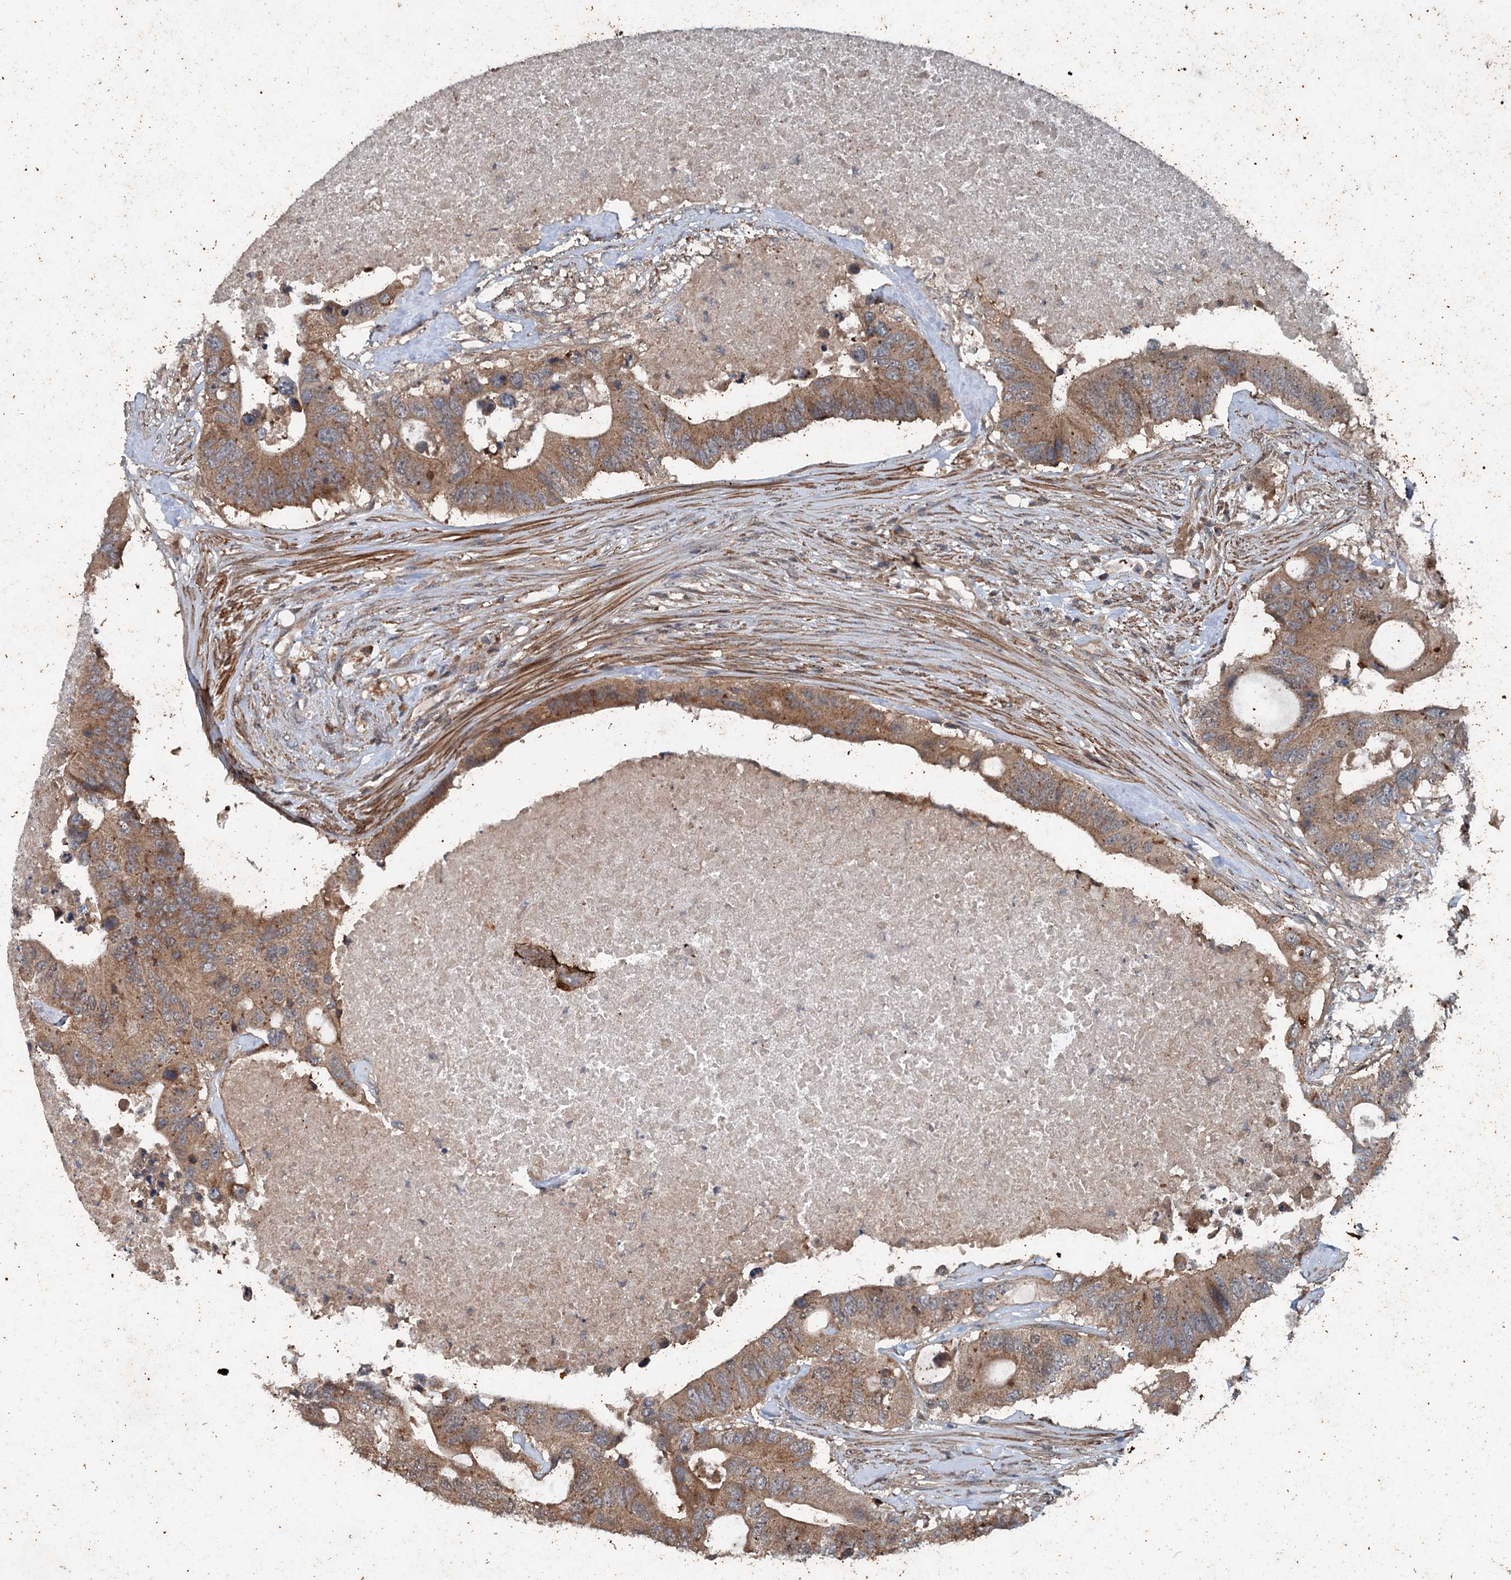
{"staining": {"intensity": "moderate", "quantity": ">75%", "location": "cytoplasmic/membranous"}, "tissue": "colorectal cancer", "cell_type": "Tumor cells", "image_type": "cancer", "snomed": [{"axis": "morphology", "description": "Adenocarcinoma, NOS"}, {"axis": "topography", "description": "Colon"}], "caption": "DAB immunohistochemical staining of adenocarcinoma (colorectal) reveals moderate cytoplasmic/membranous protein expression in about >75% of tumor cells.", "gene": "TEDC1", "patient": {"sex": "male", "age": 71}}